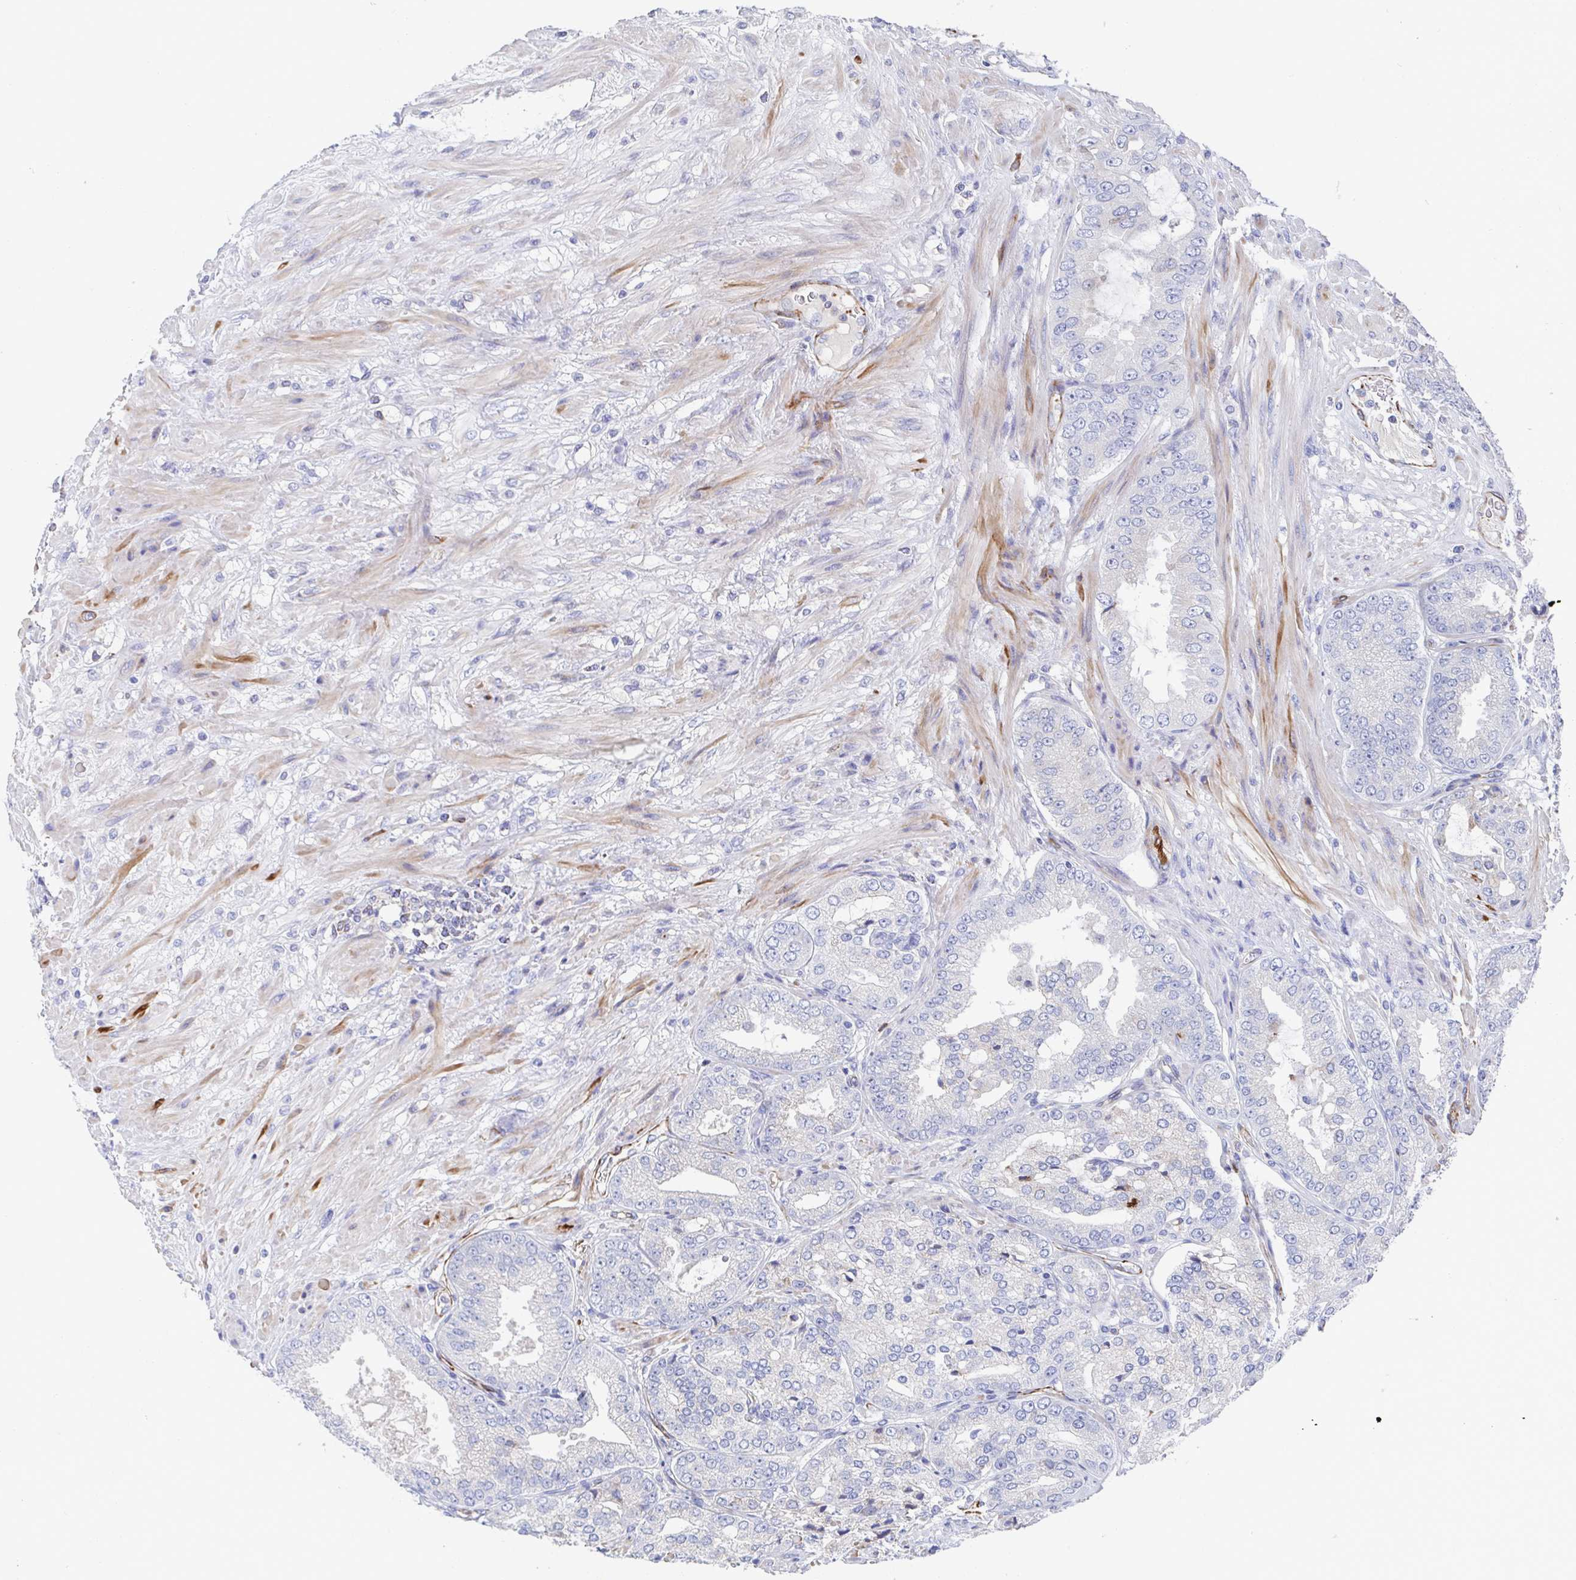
{"staining": {"intensity": "negative", "quantity": "none", "location": "none"}, "tissue": "prostate cancer", "cell_type": "Tumor cells", "image_type": "cancer", "snomed": [{"axis": "morphology", "description": "Adenocarcinoma, High grade"}, {"axis": "topography", "description": "Prostate"}], "caption": "High magnification brightfield microscopy of prostate cancer (high-grade adenocarcinoma) stained with DAB (3,3'-diaminobenzidine) (brown) and counterstained with hematoxylin (blue): tumor cells show no significant expression.", "gene": "KLC3", "patient": {"sex": "male", "age": 71}}